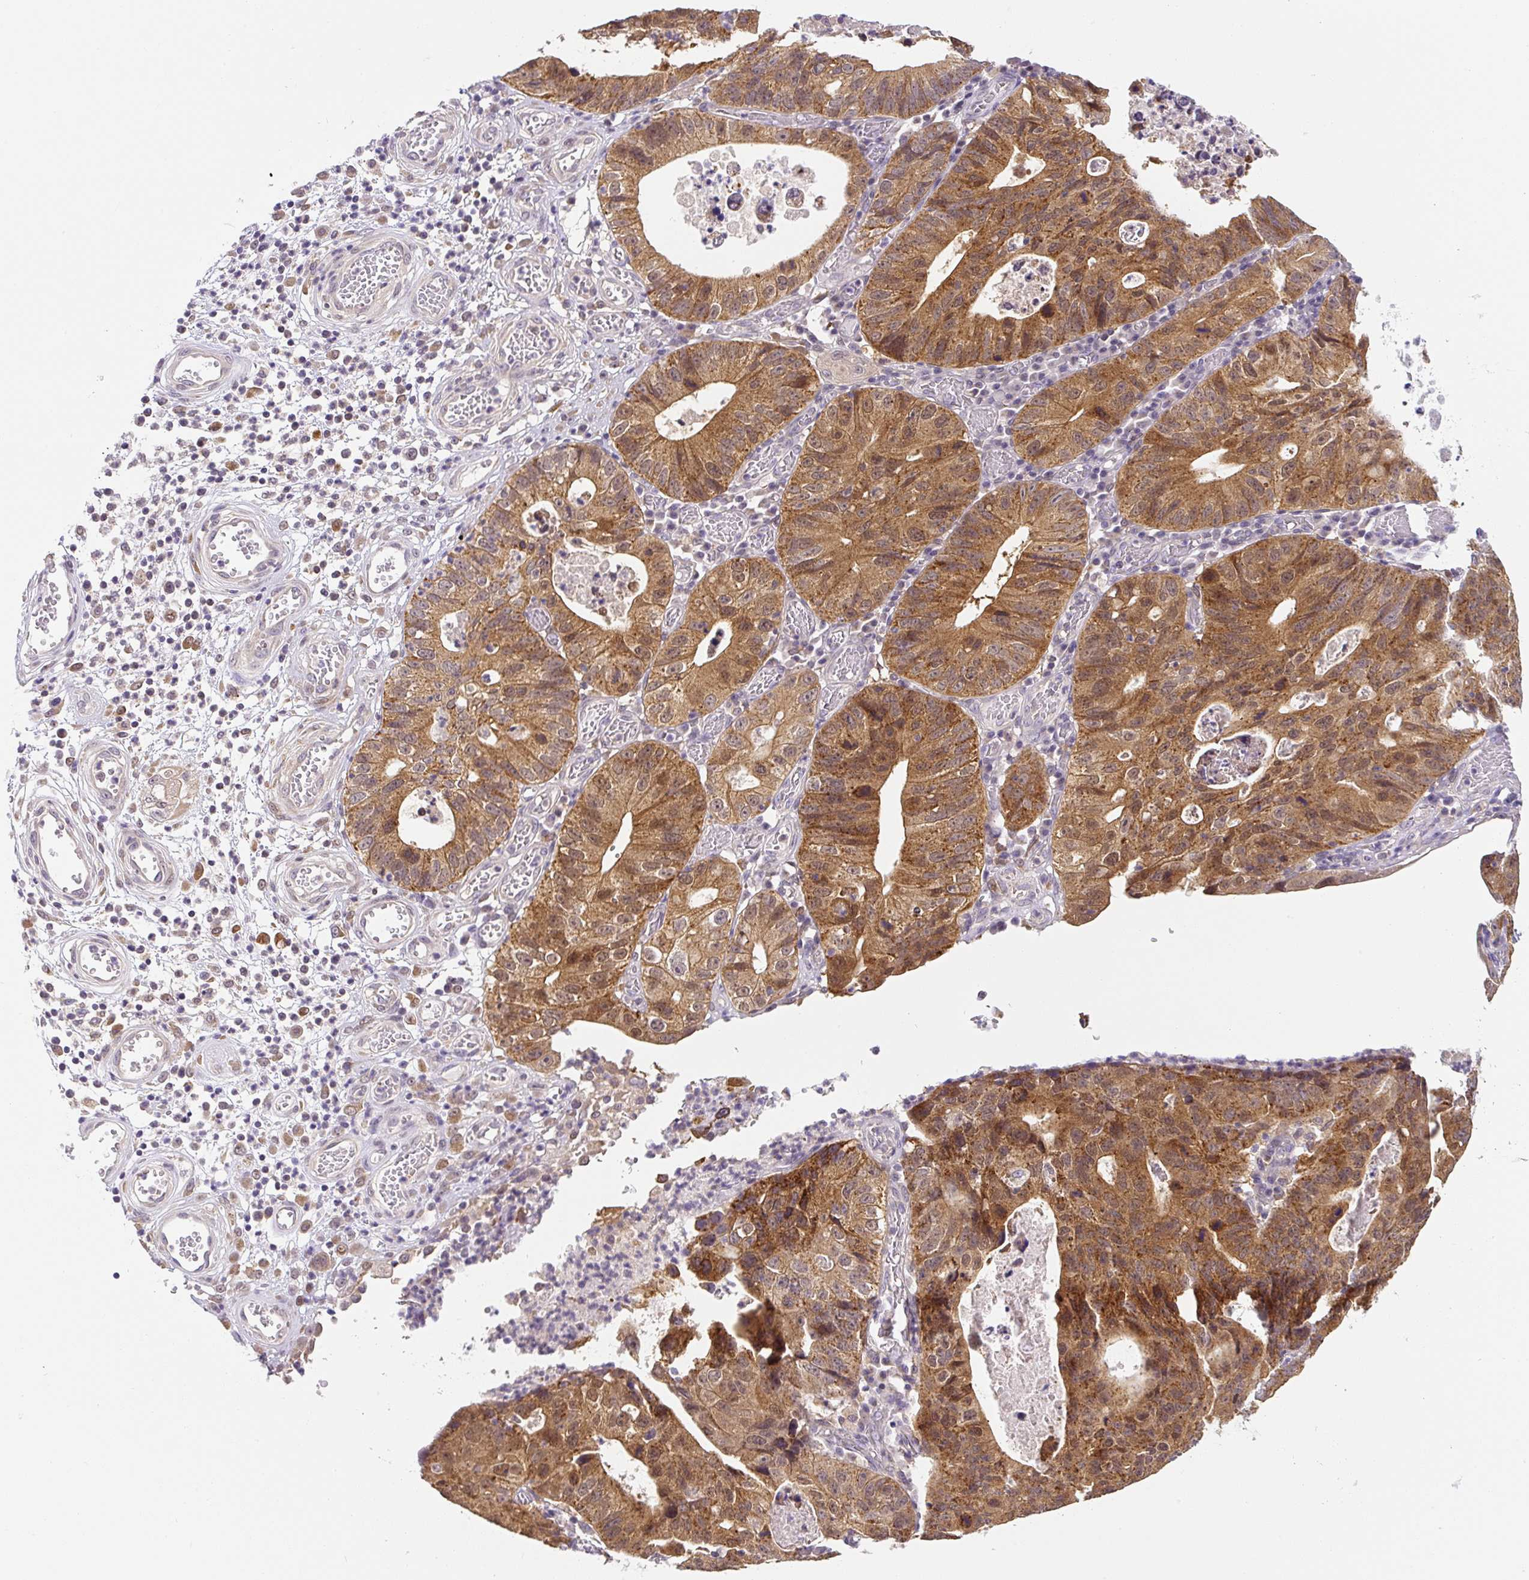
{"staining": {"intensity": "moderate", "quantity": ">75%", "location": "cytoplasmic/membranous"}, "tissue": "stomach cancer", "cell_type": "Tumor cells", "image_type": "cancer", "snomed": [{"axis": "morphology", "description": "Adenocarcinoma, NOS"}, {"axis": "topography", "description": "Stomach"}], "caption": "Tumor cells exhibit moderate cytoplasmic/membranous positivity in about >75% of cells in adenocarcinoma (stomach).", "gene": "PLA2G4A", "patient": {"sex": "male", "age": 59}}